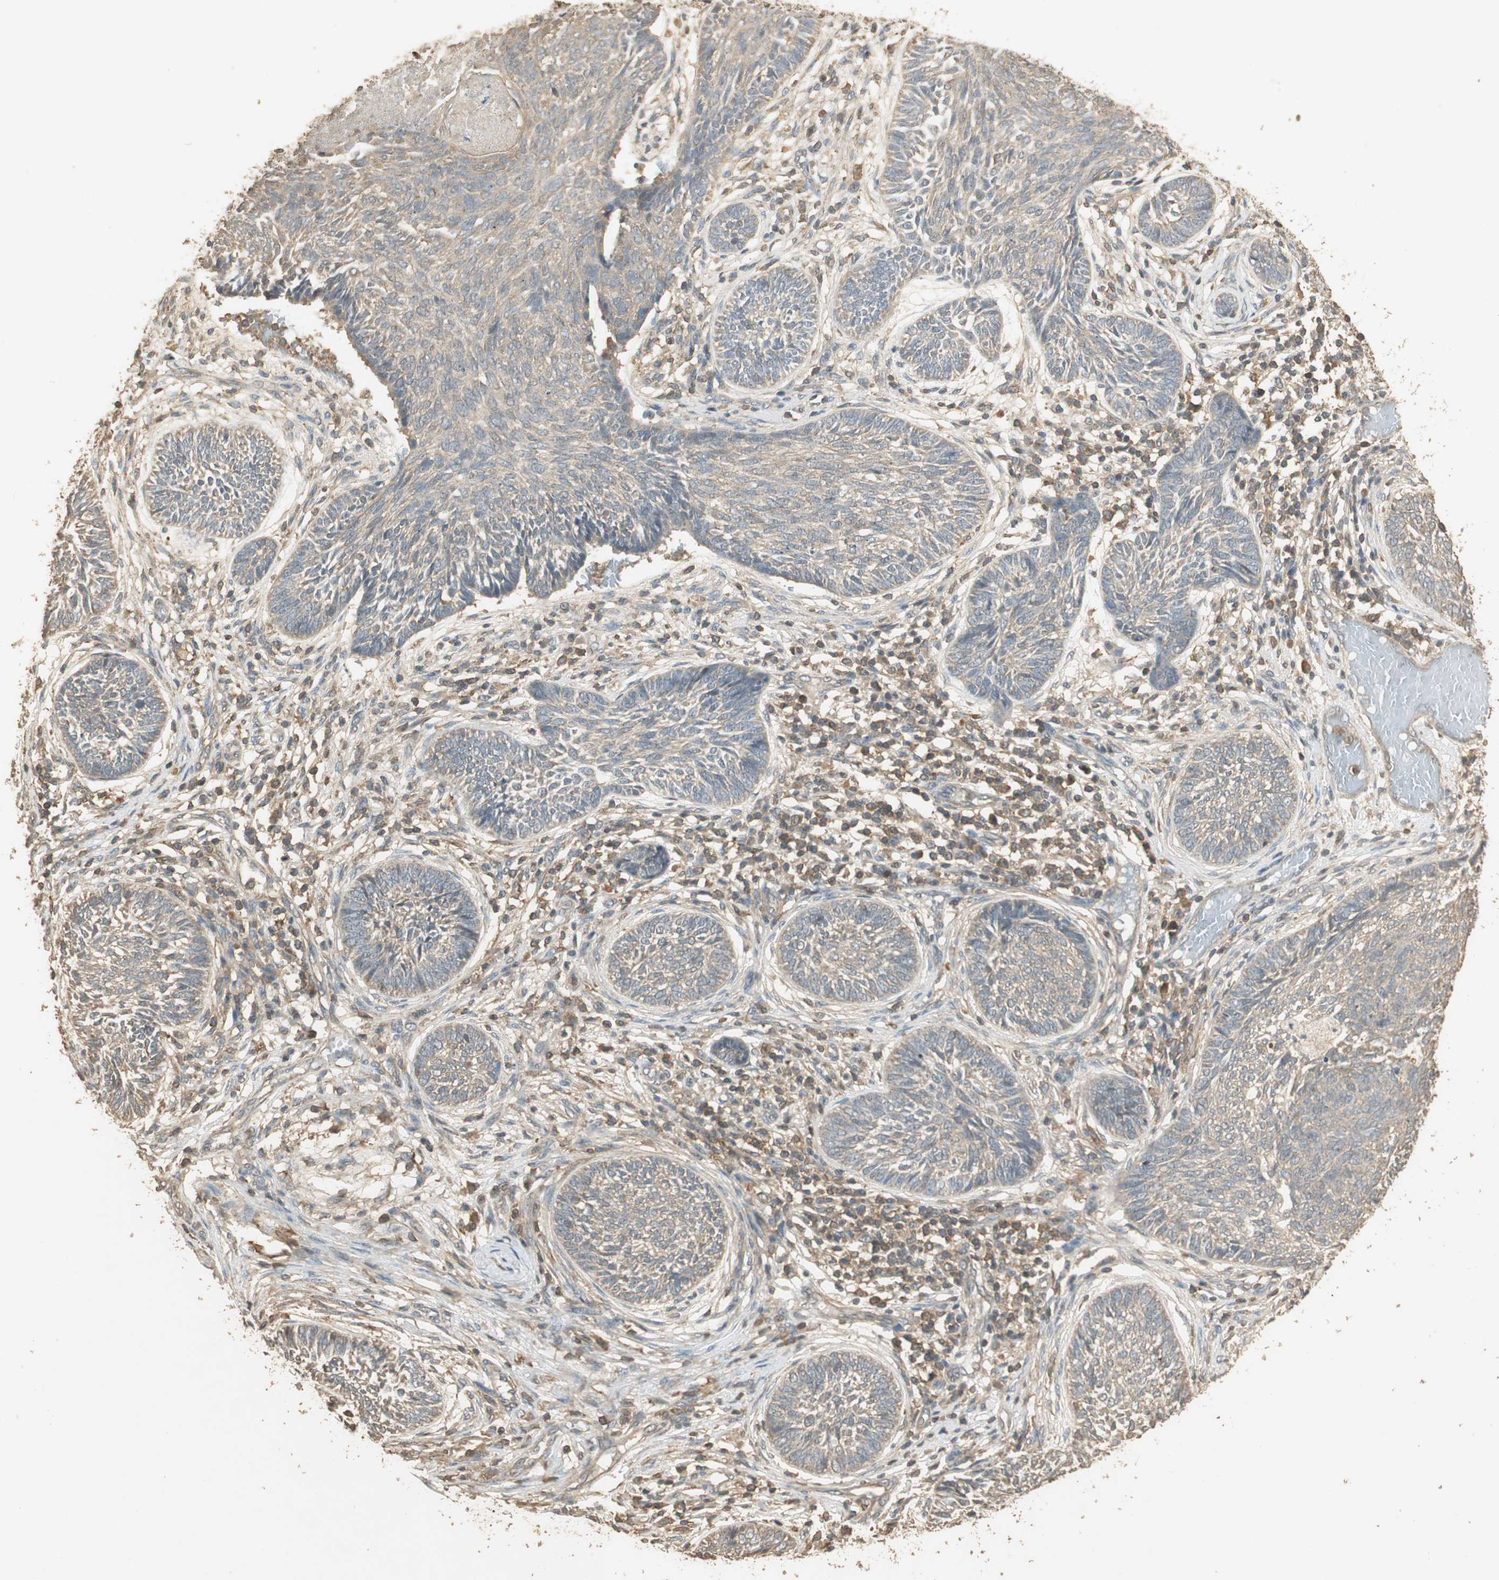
{"staining": {"intensity": "weak", "quantity": "25%-75%", "location": "cytoplasmic/membranous"}, "tissue": "skin cancer", "cell_type": "Tumor cells", "image_type": "cancer", "snomed": [{"axis": "morphology", "description": "Papilloma, NOS"}, {"axis": "morphology", "description": "Basal cell carcinoma"}, {"axis": "topography", "description": "Skin"}], "caption": "This photomicrograph reveals immunohistochemistry (IHC) staining of papilloma (skin), with low weak cytoplasmic/membranous expression in about 25%-75% of tumor cells.", "gene": "USP2", "patient": {"sex": "male", "age": 87}}